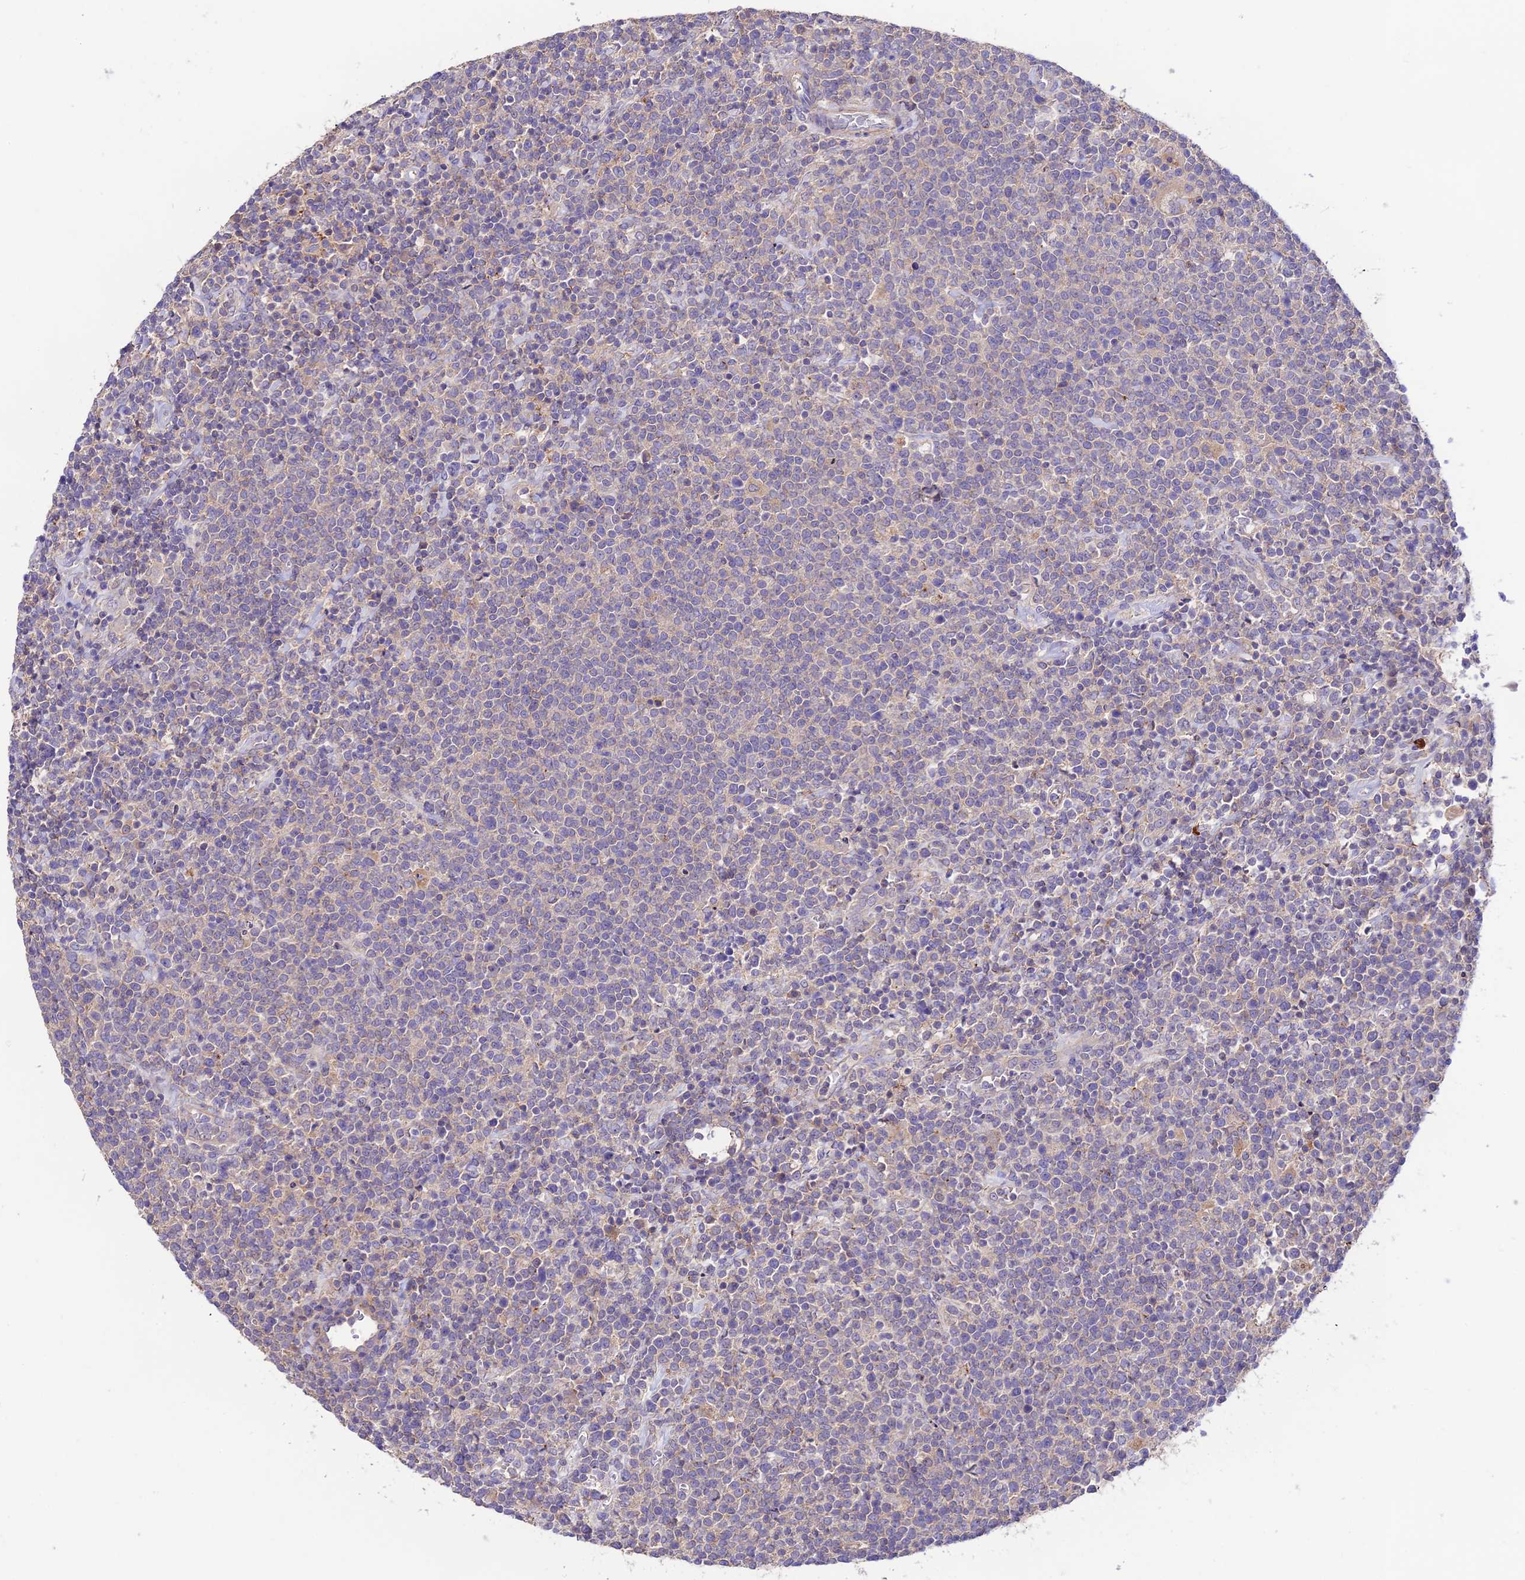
{"staining": {"intensity": "negative", "quantity": "none", "location": "none"}, "tissue": "lymphoma", "cell_type": "Tumor cells", "image_type": "cancer", "snomed": [{"axis": "morphology", "description": "Malignant lymphoma, non-Hodgkin's type, High grade"}, {"axis": "topography", "description": "Lymph node"}], "caption": "Malignant lymphoma, non-Hodgkin's type (high-grade) stained for a protein using IHC exhibits no staining tumor cells.", "gene": "BRME1", "patient": {"sex": "male", "age": 61}}